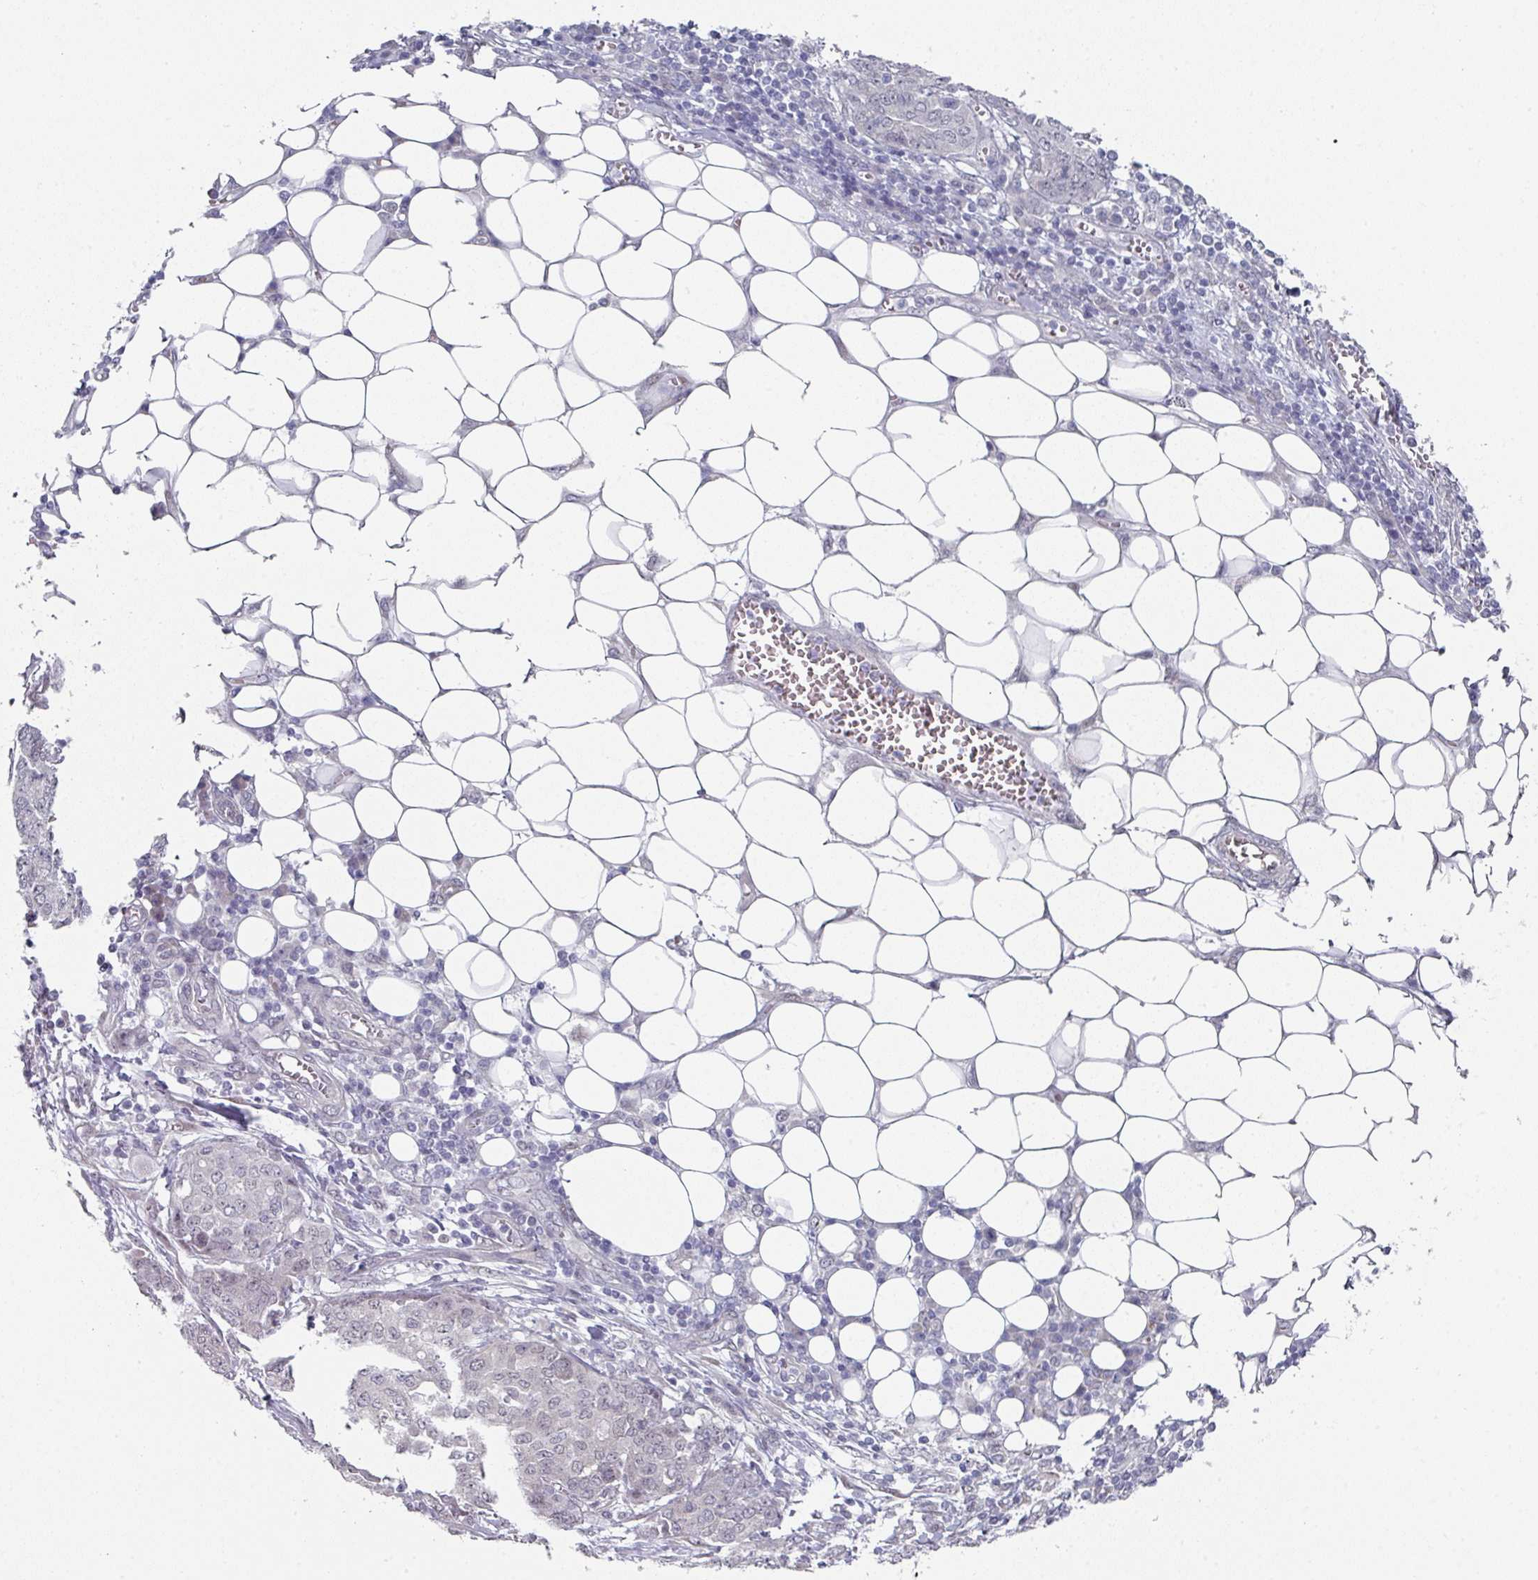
{"staining": {"intensity": "negative", "quantity": "none", "location": "none"}, "tissue": "ovarian cancer", "cell_type": "Tumor cells", "image_type": "cancer", "snomed": [{"axis": "morphology", "description": "Cystadenocarcinoma, serous, NOS"}, {"axis": "topography", "description": "Soft tissue"}, {"axis": "topography", "description": "Ovary"}], "caption": "Micrograph shows no significant protein staining in tumor cells of ovarian serous cystadenocarcinoma.", "gene": "TMCC1", "patient": {"sex": "female", "age": 57}}